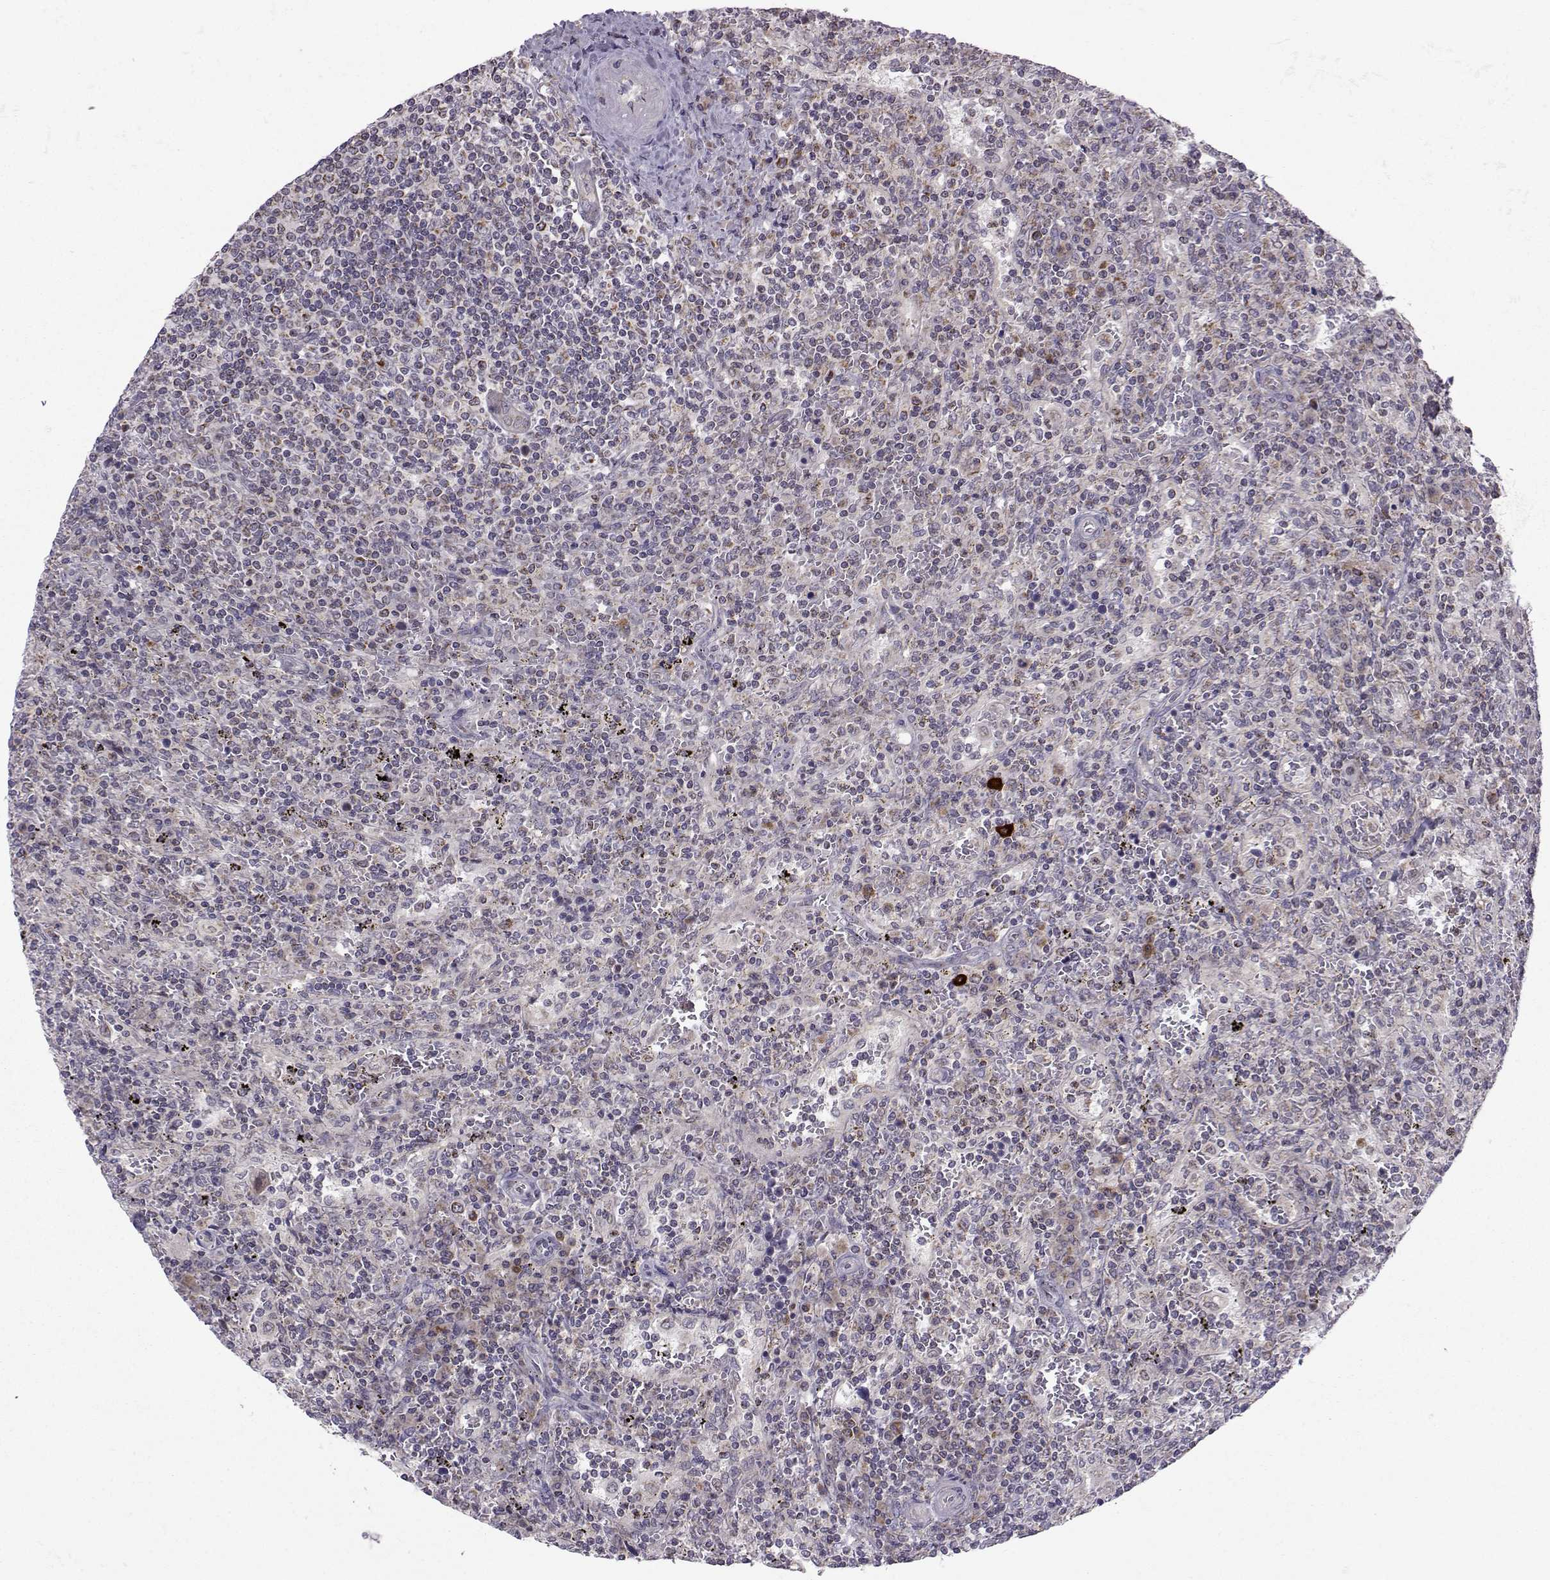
{"staining": {"intensity": "negative", "quantity": "none", "location": "none"}, "tissue": "lymphoma", "cell_type": "Tumor cells", "image_type": "cancer", "snomed": [{"axis": "morphology", "description": "Malignant lymphoma, non-Hodgkin's type, Low grade"}, {"axis": "topography", "description": "Spleen"}], "caption": "Immunohistochemical staining of lymphoma reveals no significant expression in tumor cells.", "gene": "NECAB3", "patient": {"sex": "male", "age": 62}}